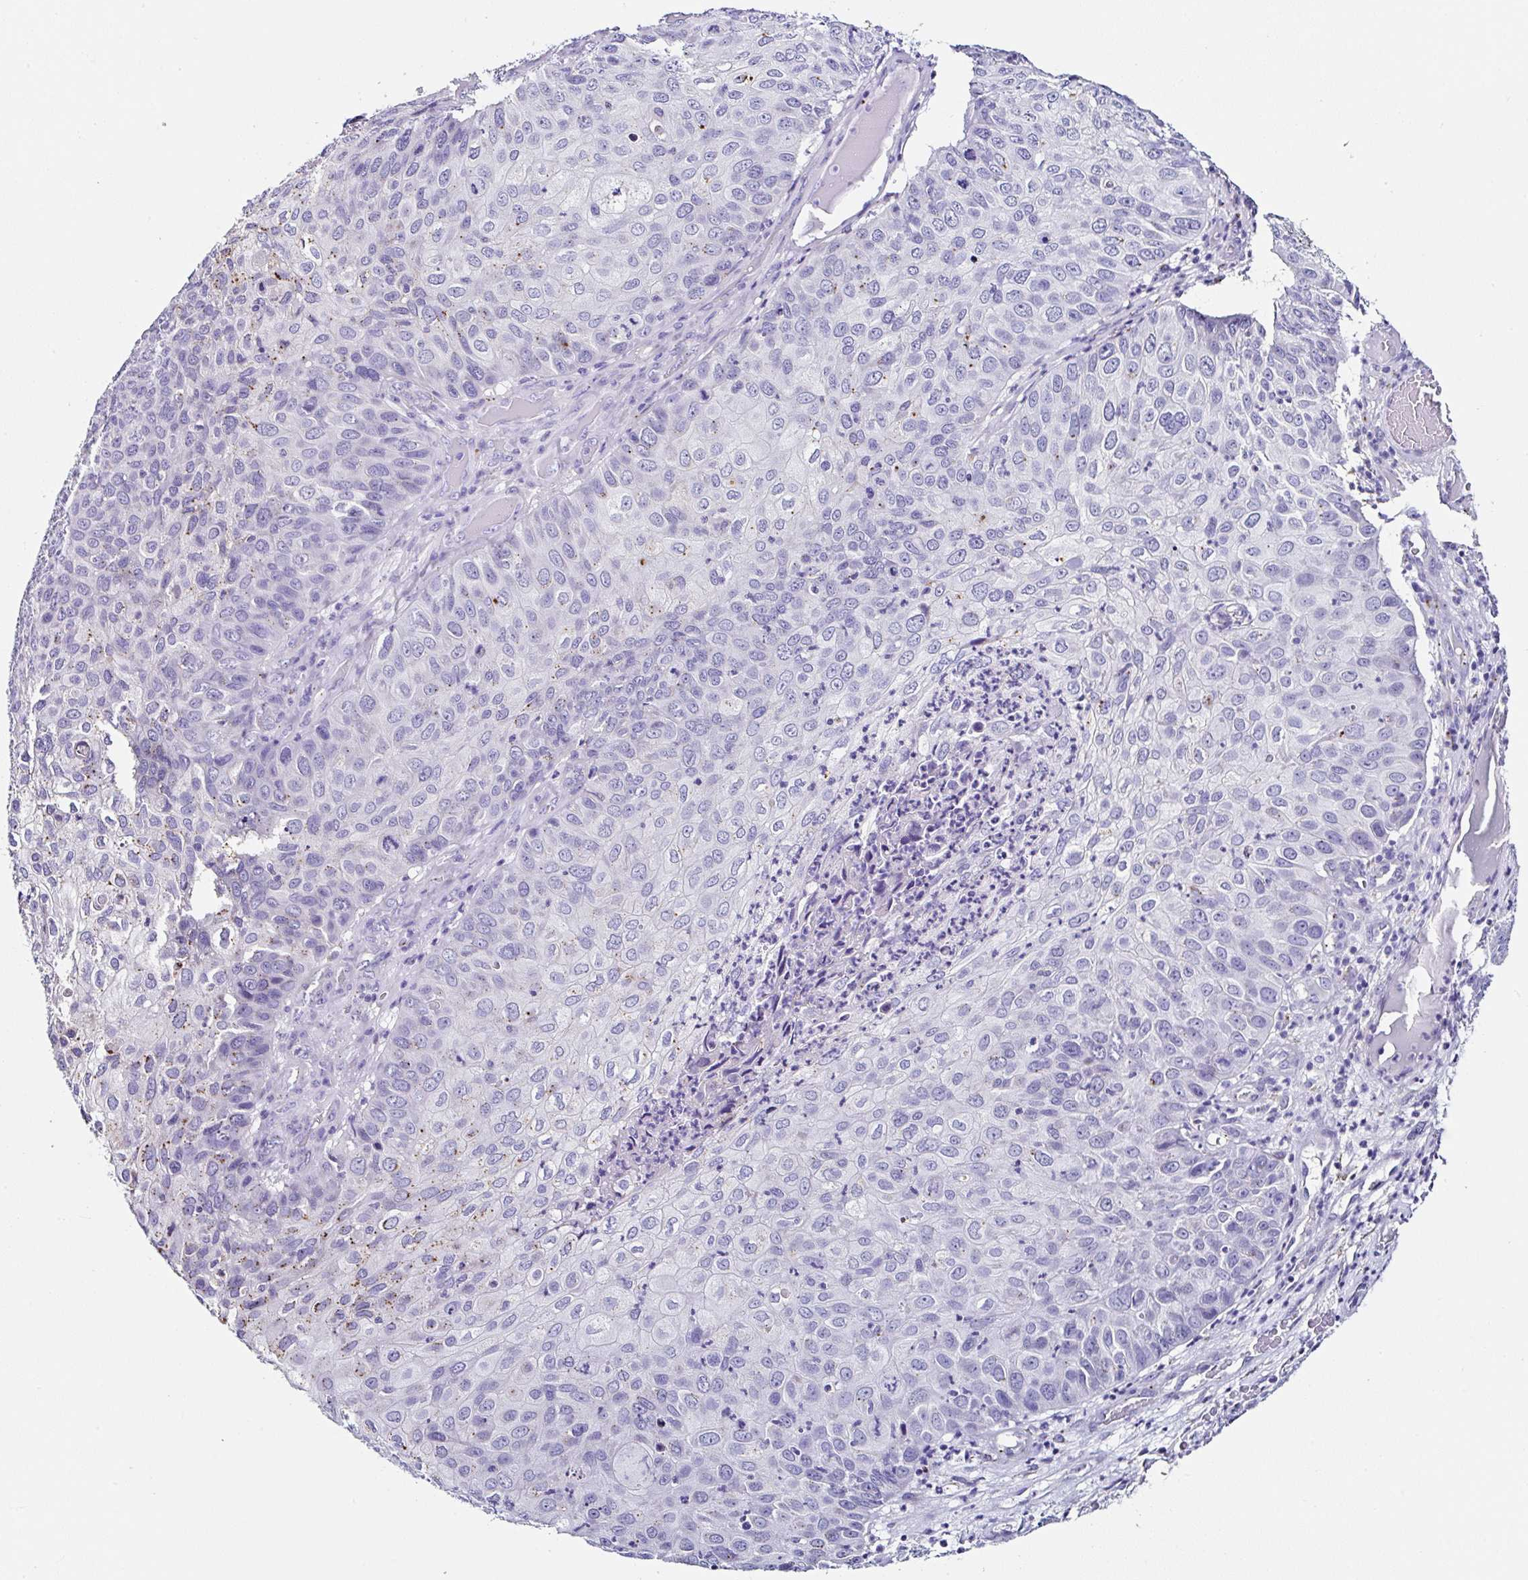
{"staining": {"intensity": "negative", "quantity": "none", "location": "none"}, "tissue": "skin cancer", "cell_type": "Tumor cells", "image_type": "cancer", "snomed": [{"axis": "morphology", "description": "Squamous cell carcinoma, NOS"}, {"axis": "topography", "description": "Skin"}], "caption": "IHC photomicrograph of neoplastic tissue: human skin cancer (squamous cell carcinoma) stained with DAB displays no significant protein positivity in tumor cells.", "gene": "TMPRSS11E", "patient": {"sex": "male", "age": 87}}